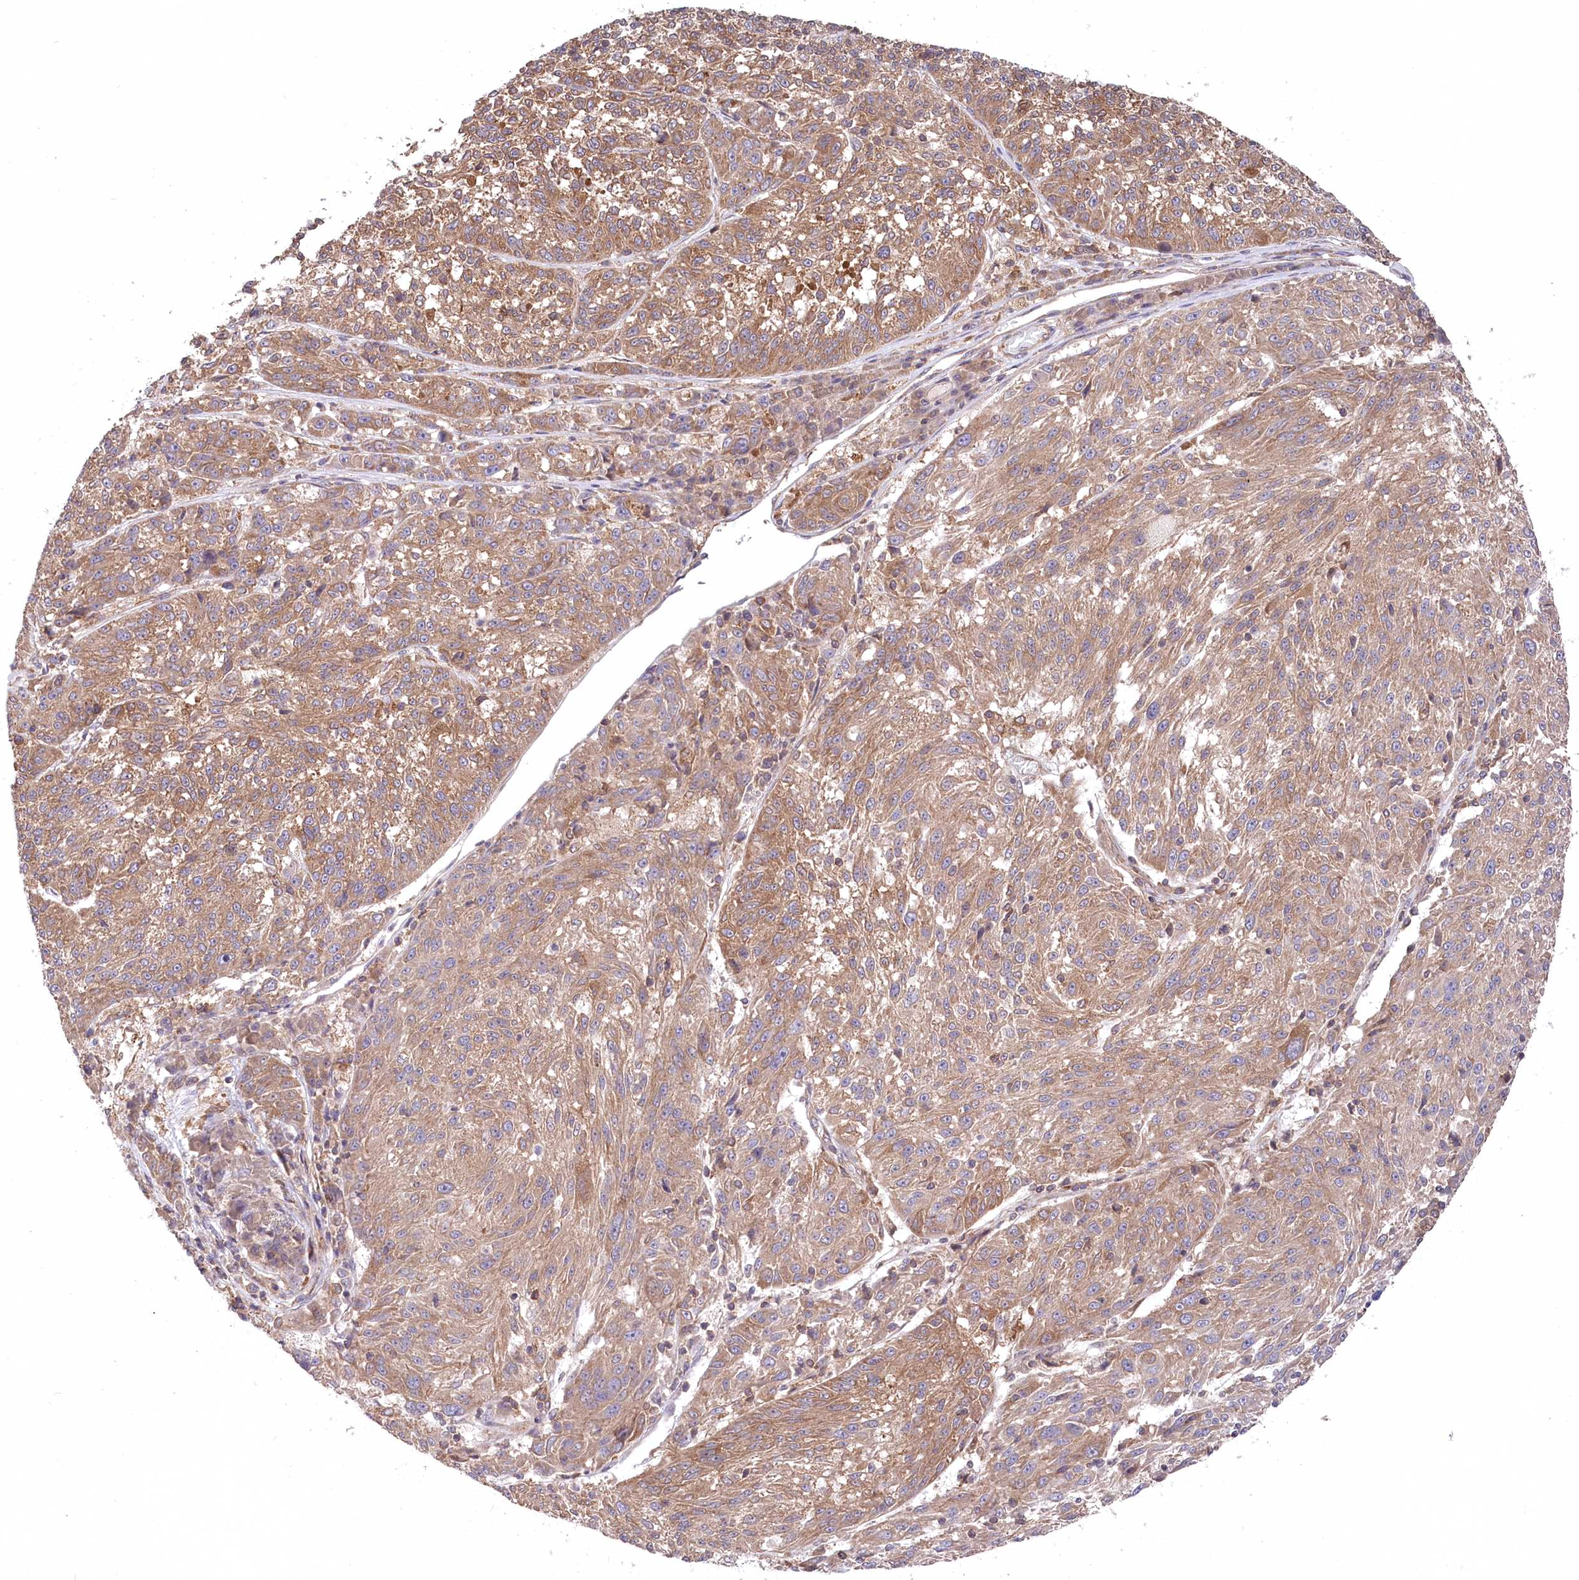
{"staining": {"intensity": "moderate", "quantity": ">75%", "location": "cytoplasmic/membranous"}, "tissue": "melanoma", "cell_type": "Tumor cells", "image_type": "cancer", "snomed": [{"axis": "morphology", "description": "Malignant melanoma, NOS"}, {"axis": "topography", "description": "Skin"}], "caption": "The micrograph reveals immunohistochemical staining of malignant melanoma. There is moderate cytoplasmic/membranous positivity is appreciated in approximately >75% of tumor cells. The staining was performed using DAB to visualize the protein expression in brown, while the nuclei were stained in blue with hematoxylin (Magnification: 20x).", "gene": "PPP1R21", "patient": {"sex": "male", "age": 53}}